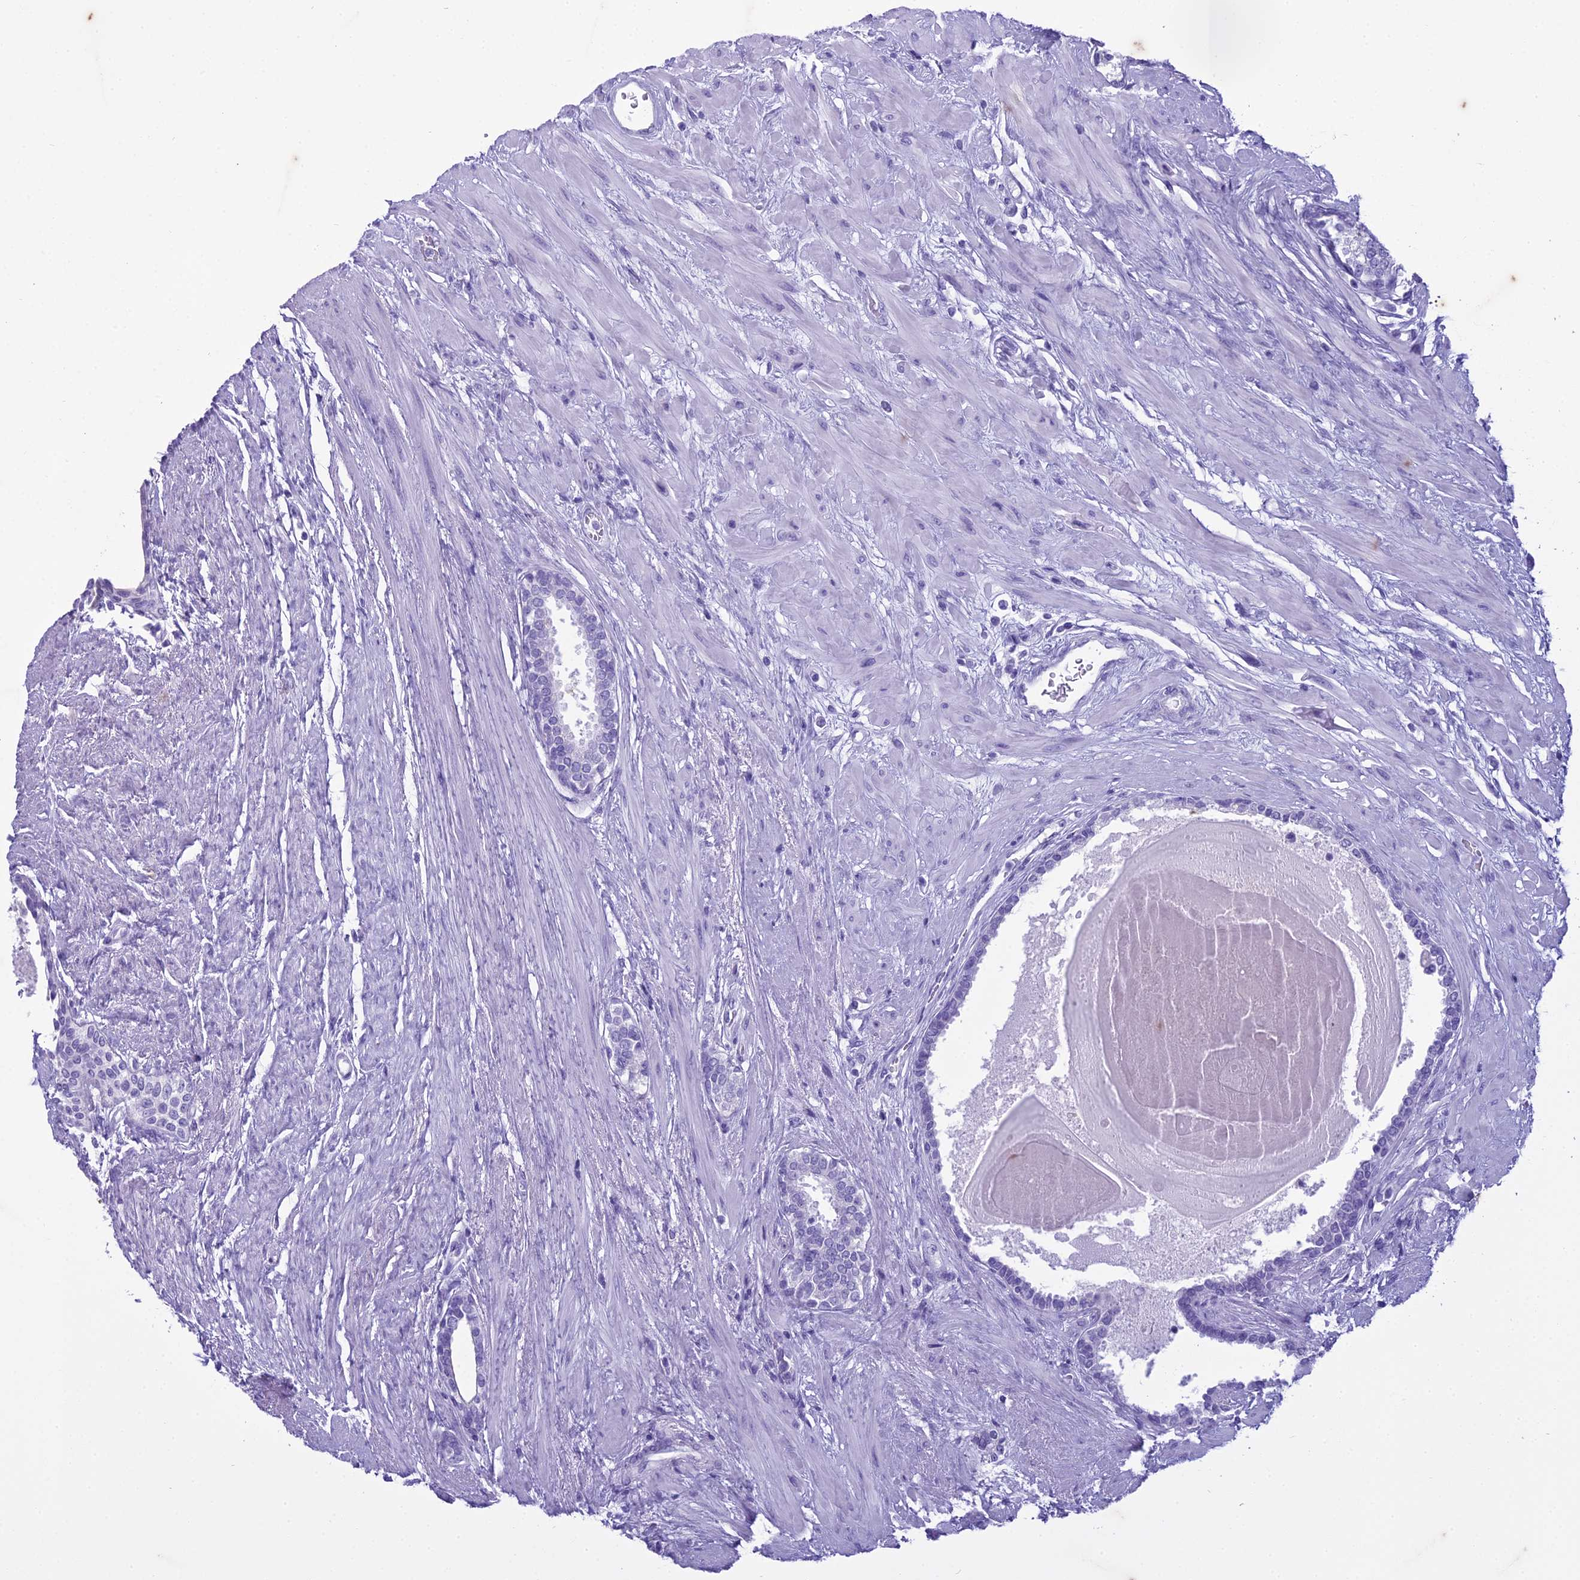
{"staining": {"intensity": "negative", "quantity": "none", "location": "none"}, "tissue": "prostate", "cell_type": "Glandular cells", "image_type": "normal", "snomed": [{"axis": "morphology", "description": "Normal tissue, NOS"}, {"axis": "topography", "description": "Prostate"}], "caption": "Immunohistochemical staining of benign prostate exhibits no significant positivity in glandular cells. (DAB (3,3'-diaminobenzidine) immunohistochemistry with hematoxylin counter stain).", "gene": "HMGB4", "patient": {"sex": "male", "age": 57}}